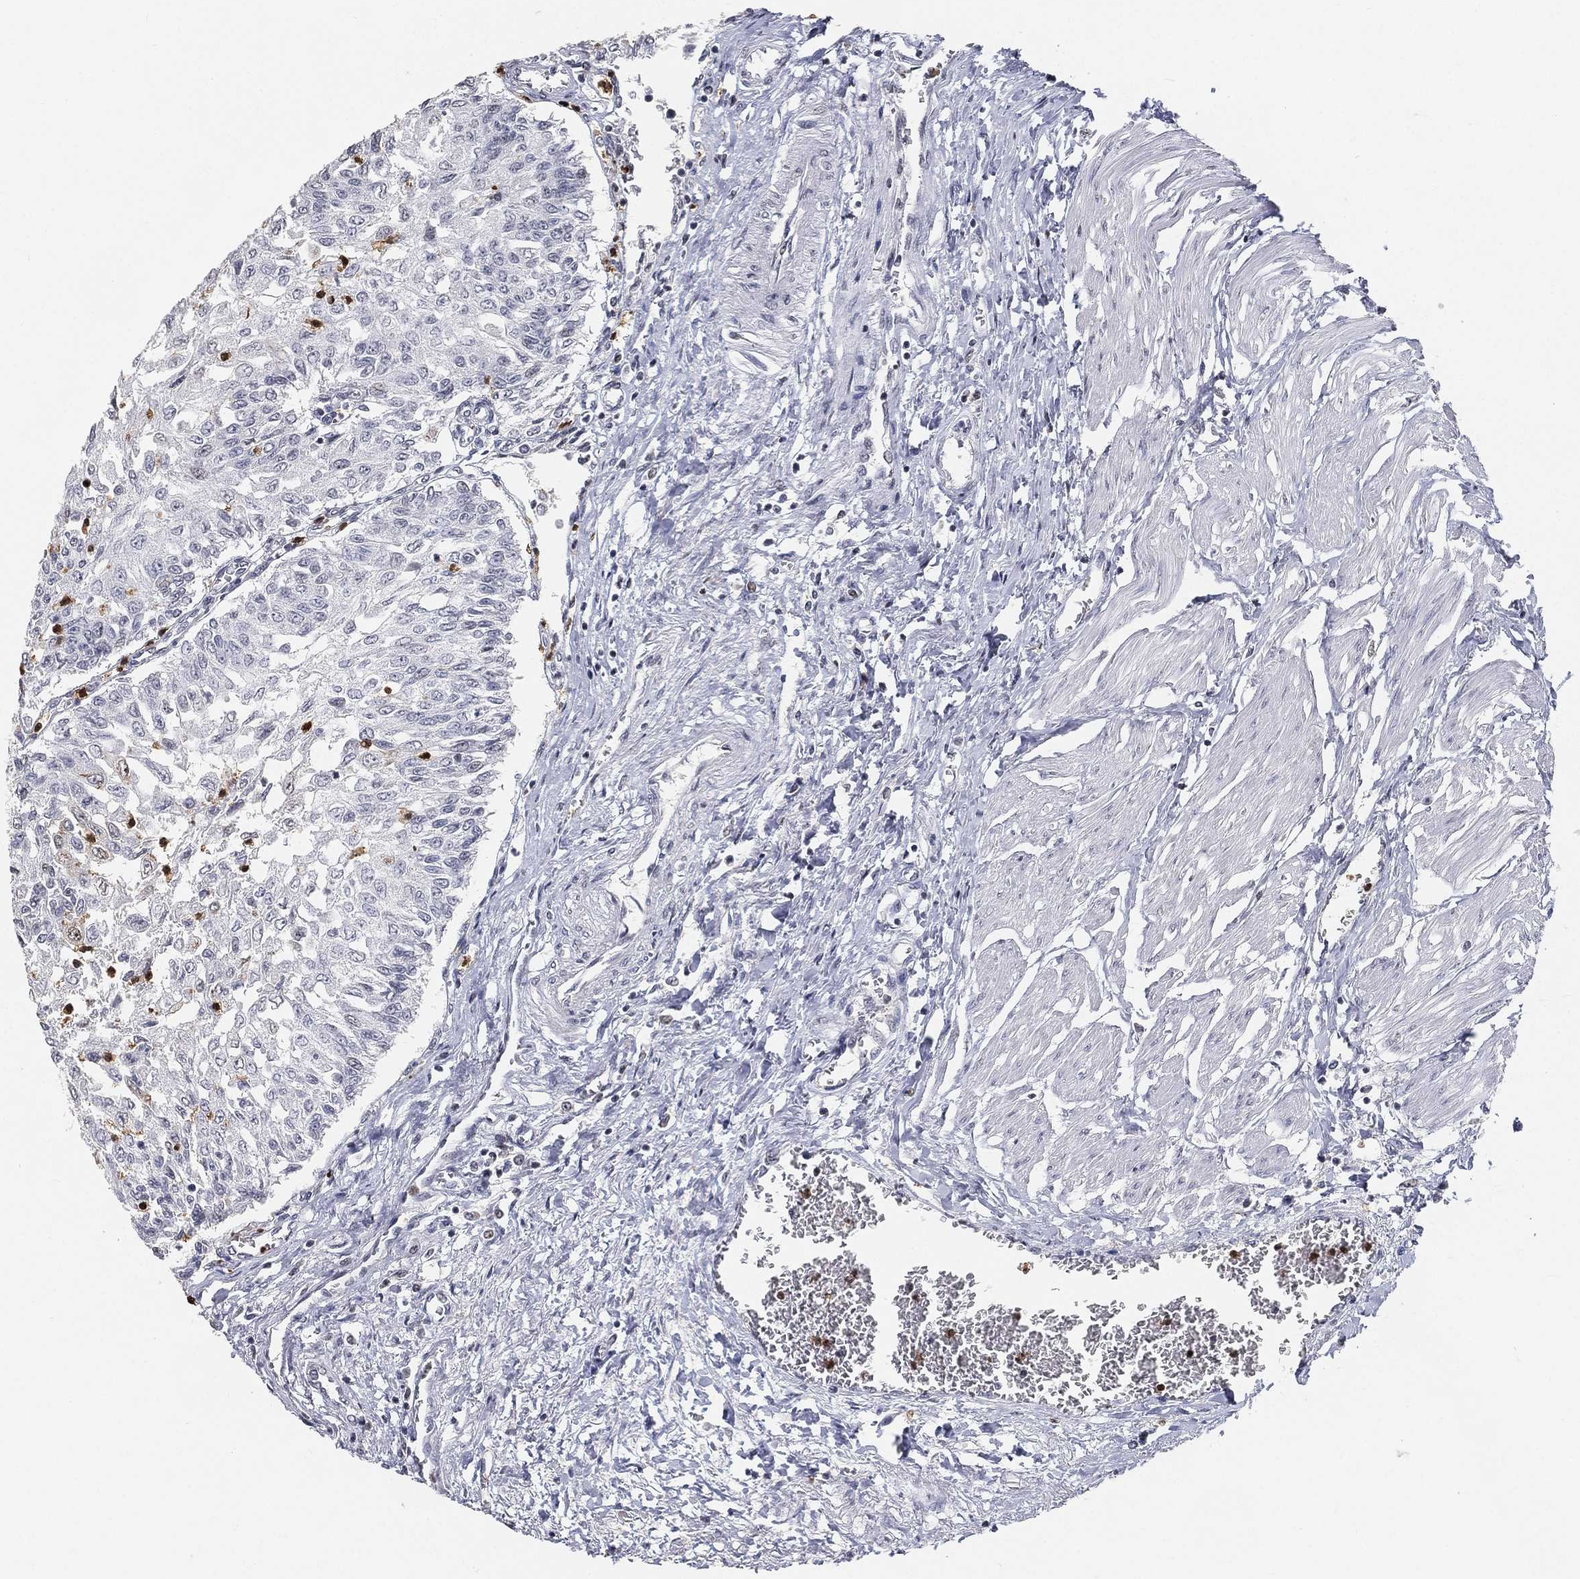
{"staining": {"intensity": "negative", "quantity": "none", "location": "none"}, "tissue": "urothelial cancer", "cell_type": "Tumor cells", "image_type": "cancer", "snomed": [{"axis": "morphology", "description": "Urothelial carcinoma, Low grade"}, {"axis": "topography", "description": "Urinary bladder"}], "caption": "Immunohistochemistry micrograph of human low-grade urothelial carcinoma stained for a protein (brown), which displays no expression in tumor cells. (IHC, brightfield microscopy, high magnification).", "gene": "ARG1", "patient": {"sex": "male", "age": 78}}